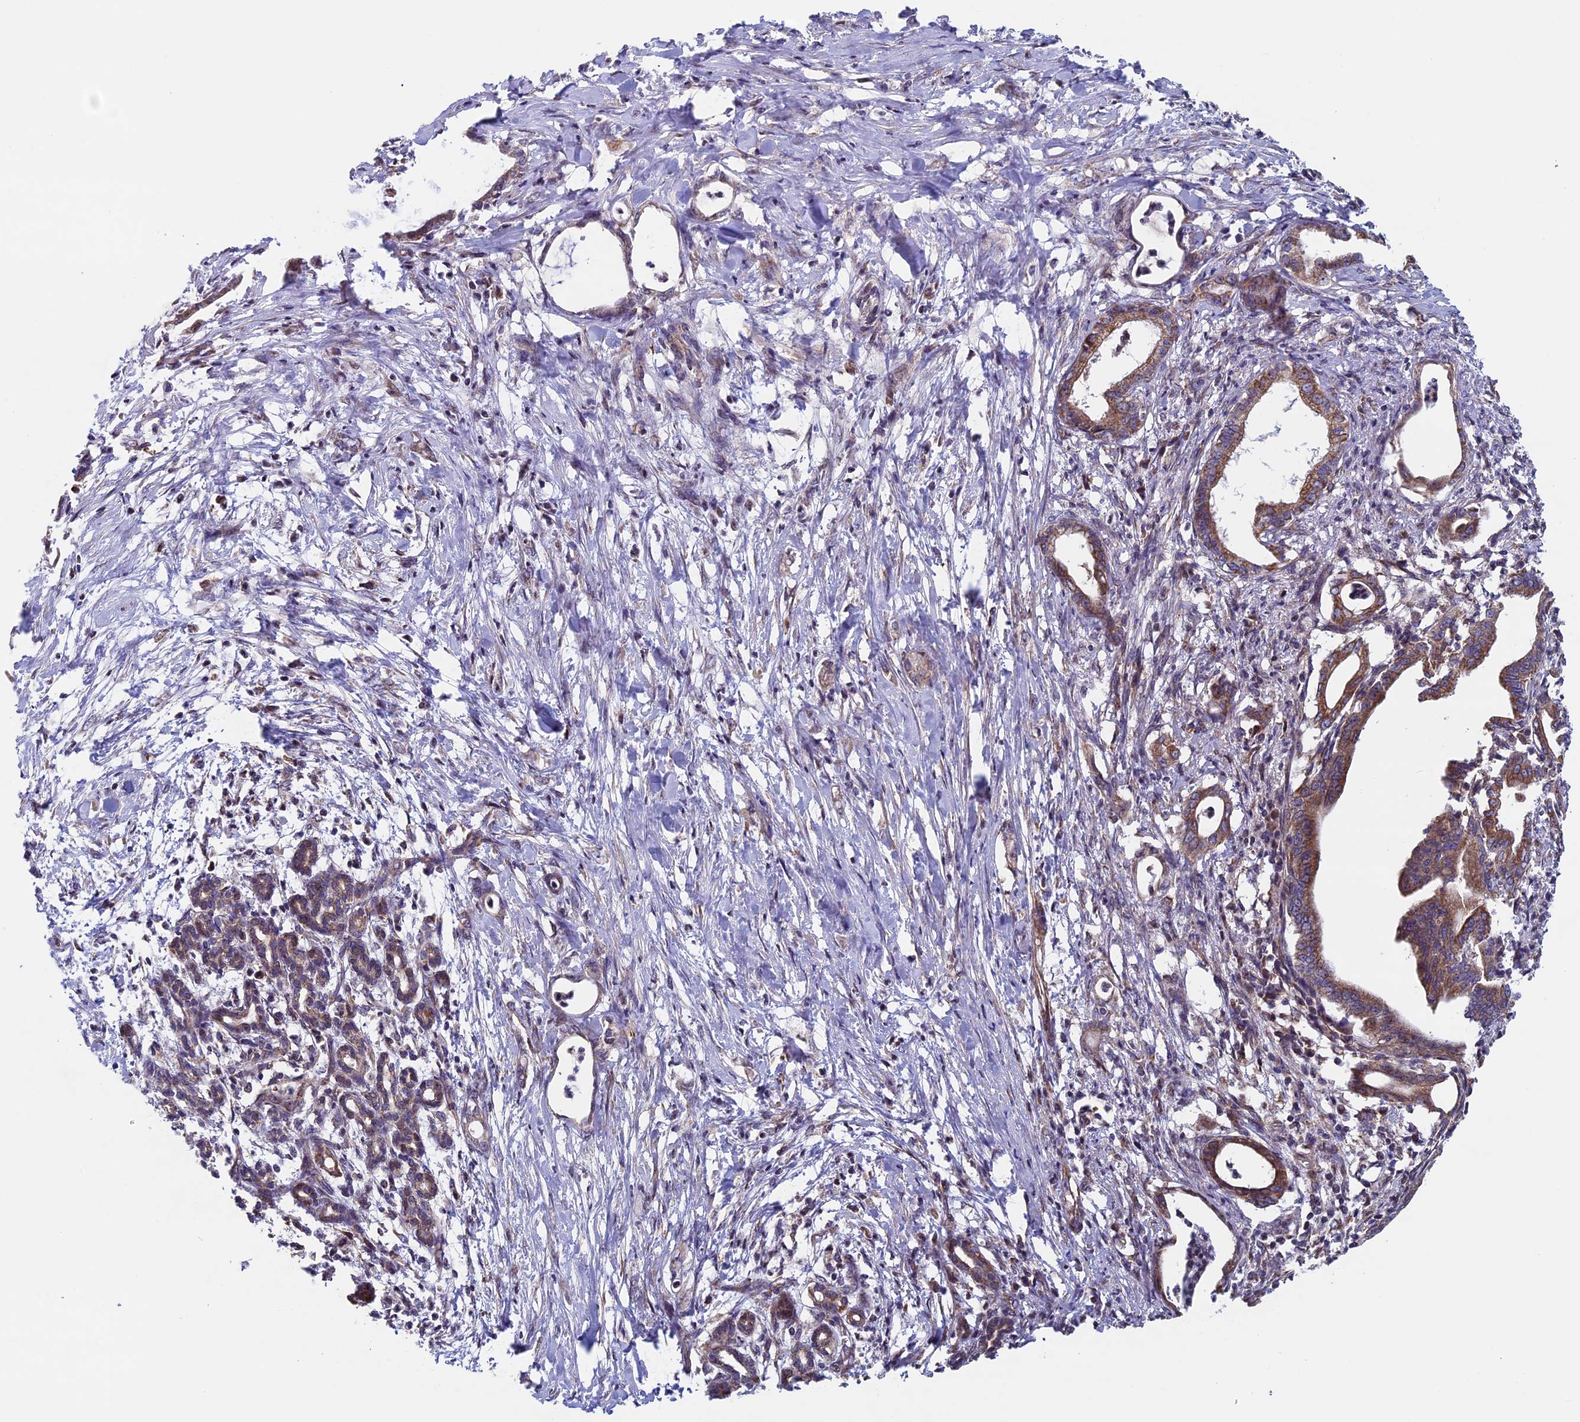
{"staining": {"intensity": "moderate", "quantity": ">75%", "location": "cytoplasmic/membranous"}, "tissue": "pancreatic cancer", "cell_type": "Tumor cells", "image_type": "cancer", "snomed": [{"axis": "morphology", "description": "Adenocarcinoma, NOS"}, {"axis": "topography", "description": "Pancreas"}], "caption": "Protein expression analysis of human pancreatic cancer (adenocarcinoma) reveals moderate cytoplasmic/membranous staining in approximately >75% of tumor cells. The staining was performed using DAB (3,3'-diaminobenzidine), with brown indicating positive protein expression. Nuclei are stained blue with hematoxylin.", "gene": "CCDC8", "patient": {"sex": "female", "age": 55}}